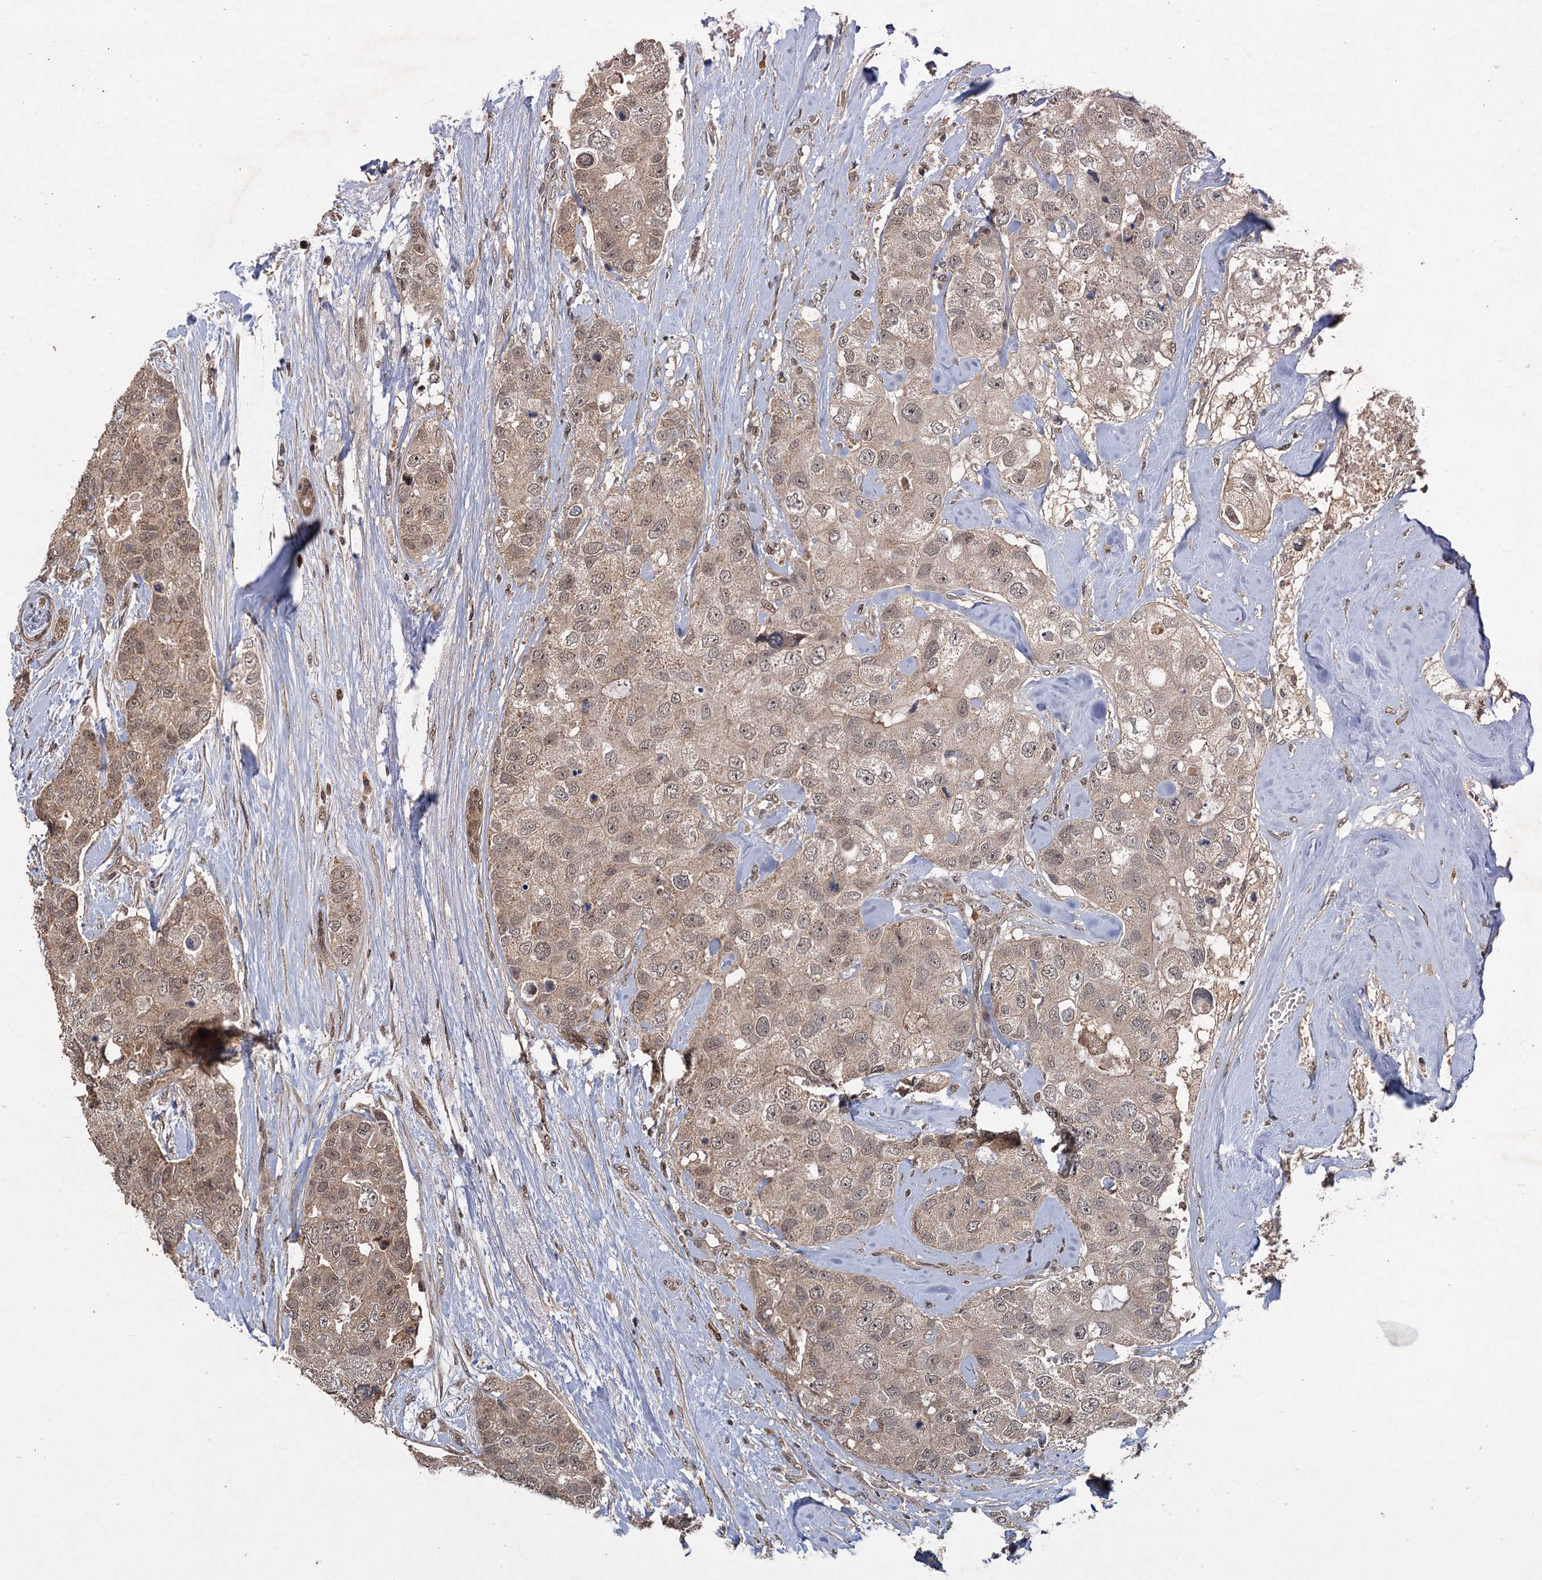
{"staining": {"intensity": "moderate", "quantity": "25%-75%", "location": "nuclear"}, "tissue": "breast cancer", "cell_type": "Tumor cells", "image_type": "cancer", "snomed": [{"axis": "morphology", "description": "Duct carcinoma"}, {"axis": "topography", "description": "Breast"}], "caption": "Protein expression analysis of breast invasive ductal carcinoma demonstrates moderate nuclear positivity in about 25%-75% of tumor cells. Immunohistochemistry (ihc) stains the protein in brown and the nuclei are stained blue.", "gene": "KANSL2", "patient": {"sex": "female", "age": 62}}